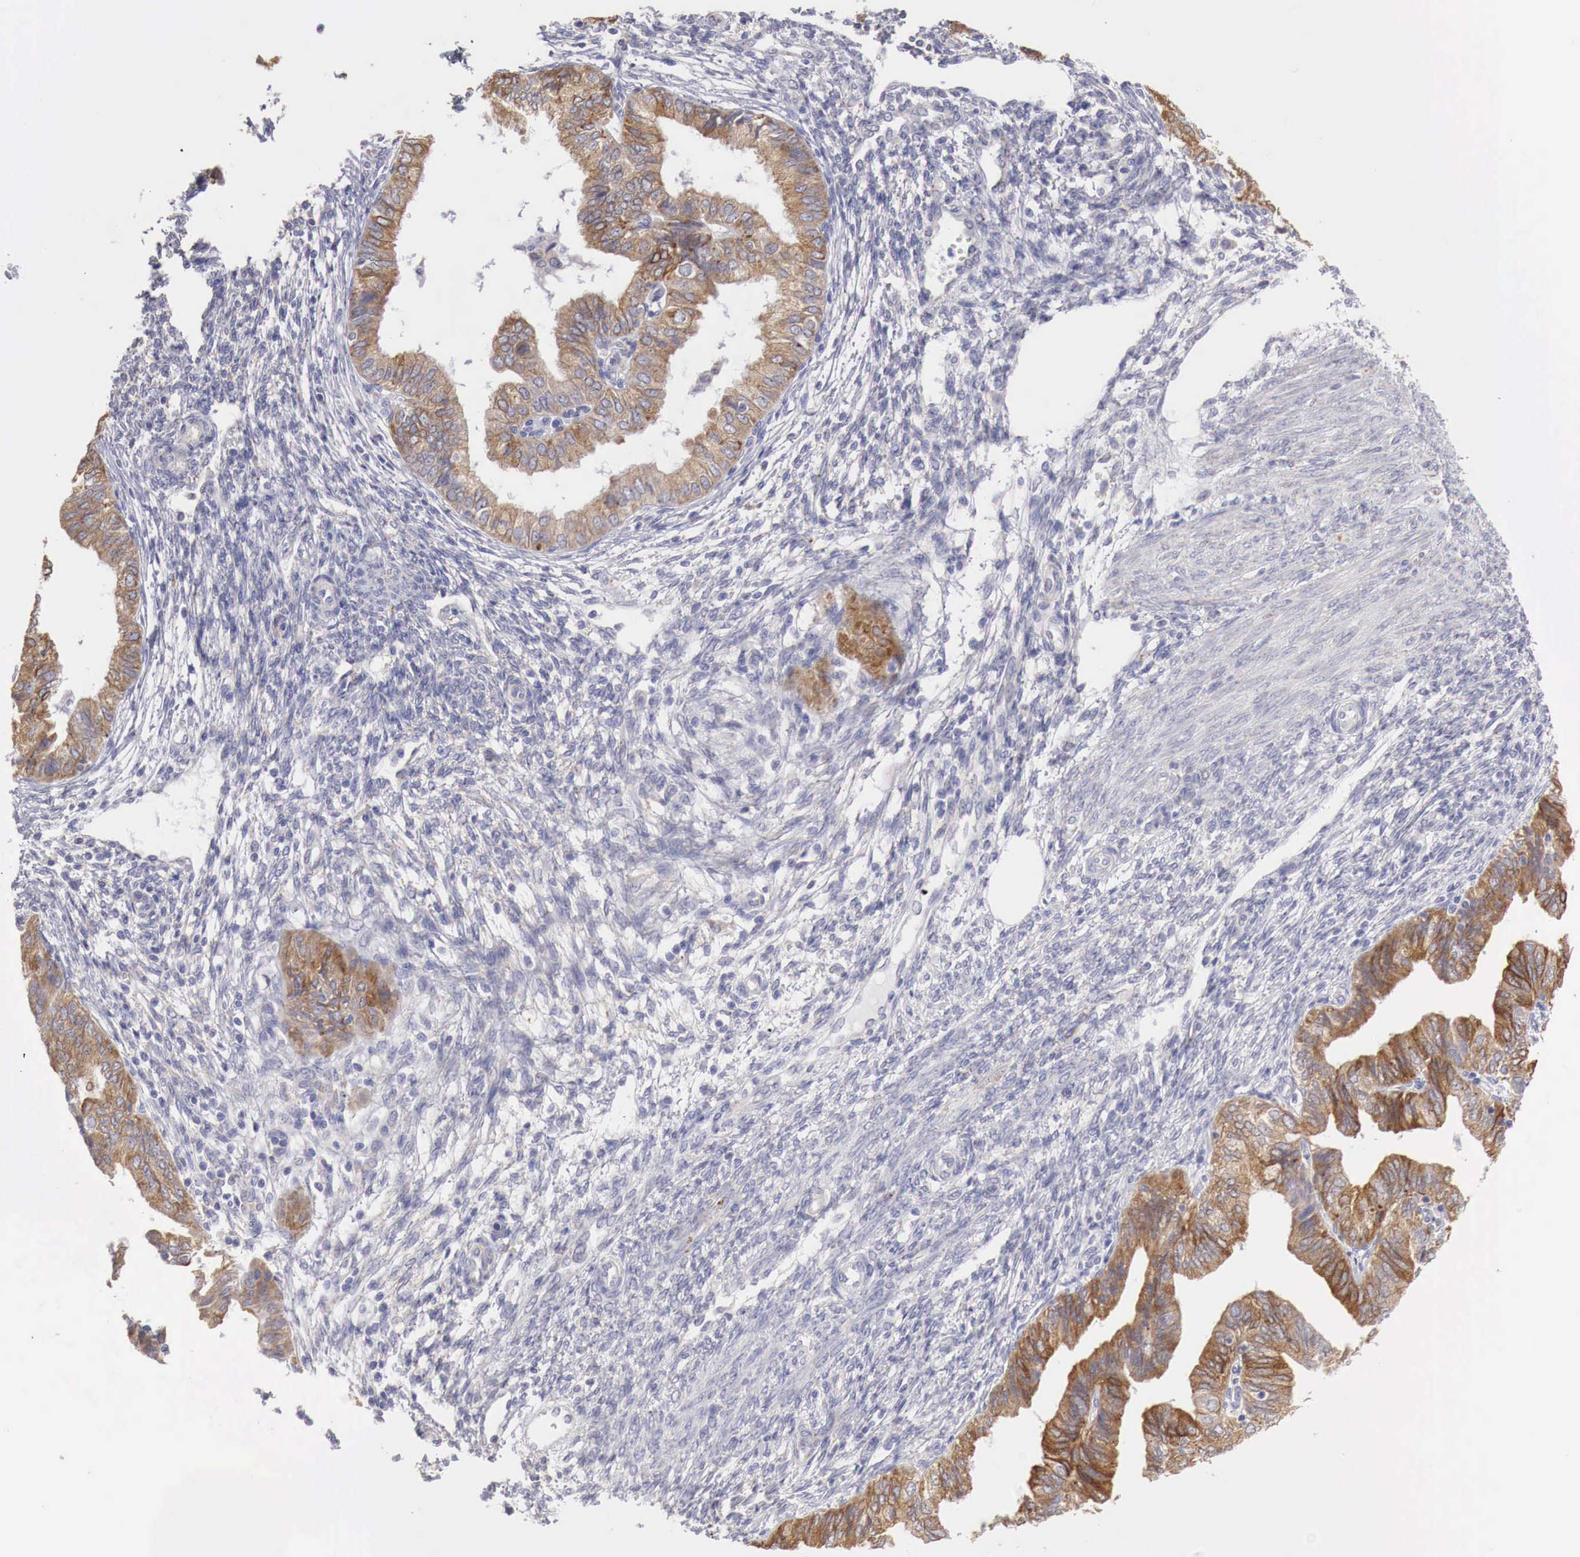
{"staining": {"intensity": "strong", "quantity": ">75%", "location": "cytoplasmic/membranous"}, "tissue": "endometrial cancer", "cell_type": "Tumor cells", "image_type": "cancer", "snomed": [{"axis": "morphology", "description": "Adenocarcinoma, NOS"}, {"axis": "topography", "description": "Endometrium"}], "caption": "A brown stain highlights strong cytoplasmic/membranous staining of a protein in adenocarcinoma (endometrial) tumor cells. Using DAB (3,3'-diaminobenzidine) (brown) and hematoxylin (blue) stains, captured at high magnification using brightfield microscopy.", "gene": "NSDHL", "patient": {"sex": "female", "age": 51}}